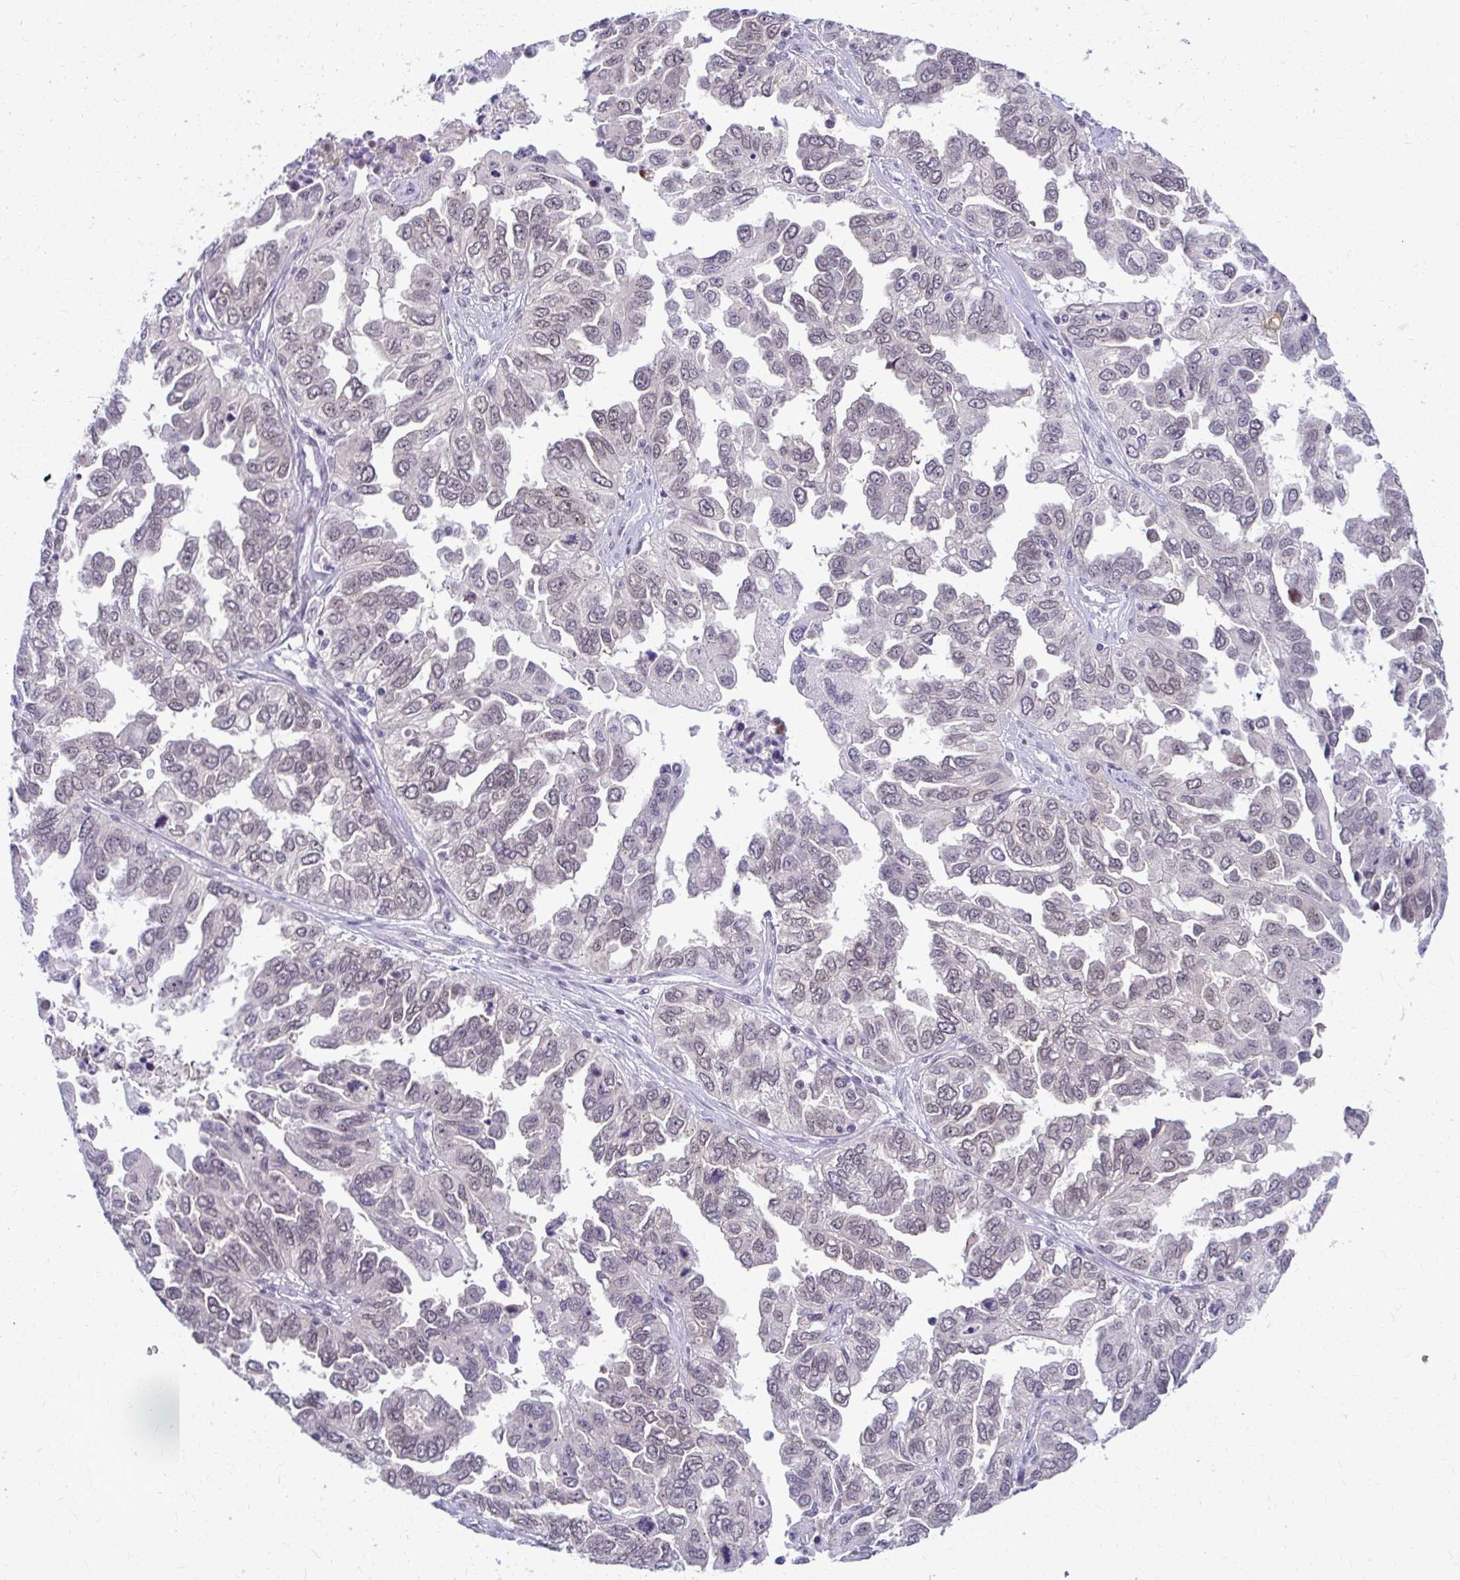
{"staining": {"intensity": "negative", "quantity": "none", "location": "none"}, "tissue": "ovarian cancer", "cell_type": "Tumor cells", "image_type": "cancer", "snomed": [{"axis": "morphology", "description": "Cystadenocarcinoma, serous, NOS"}, {"axis": "topography", "description": "Ovary"}], "caption": "Immunohistochemical staining of human ovarian cancer demonstrates no significant staining in tumor cells.", "gene": "MAF1", "patient": {"sex": "female", "age": 53}}